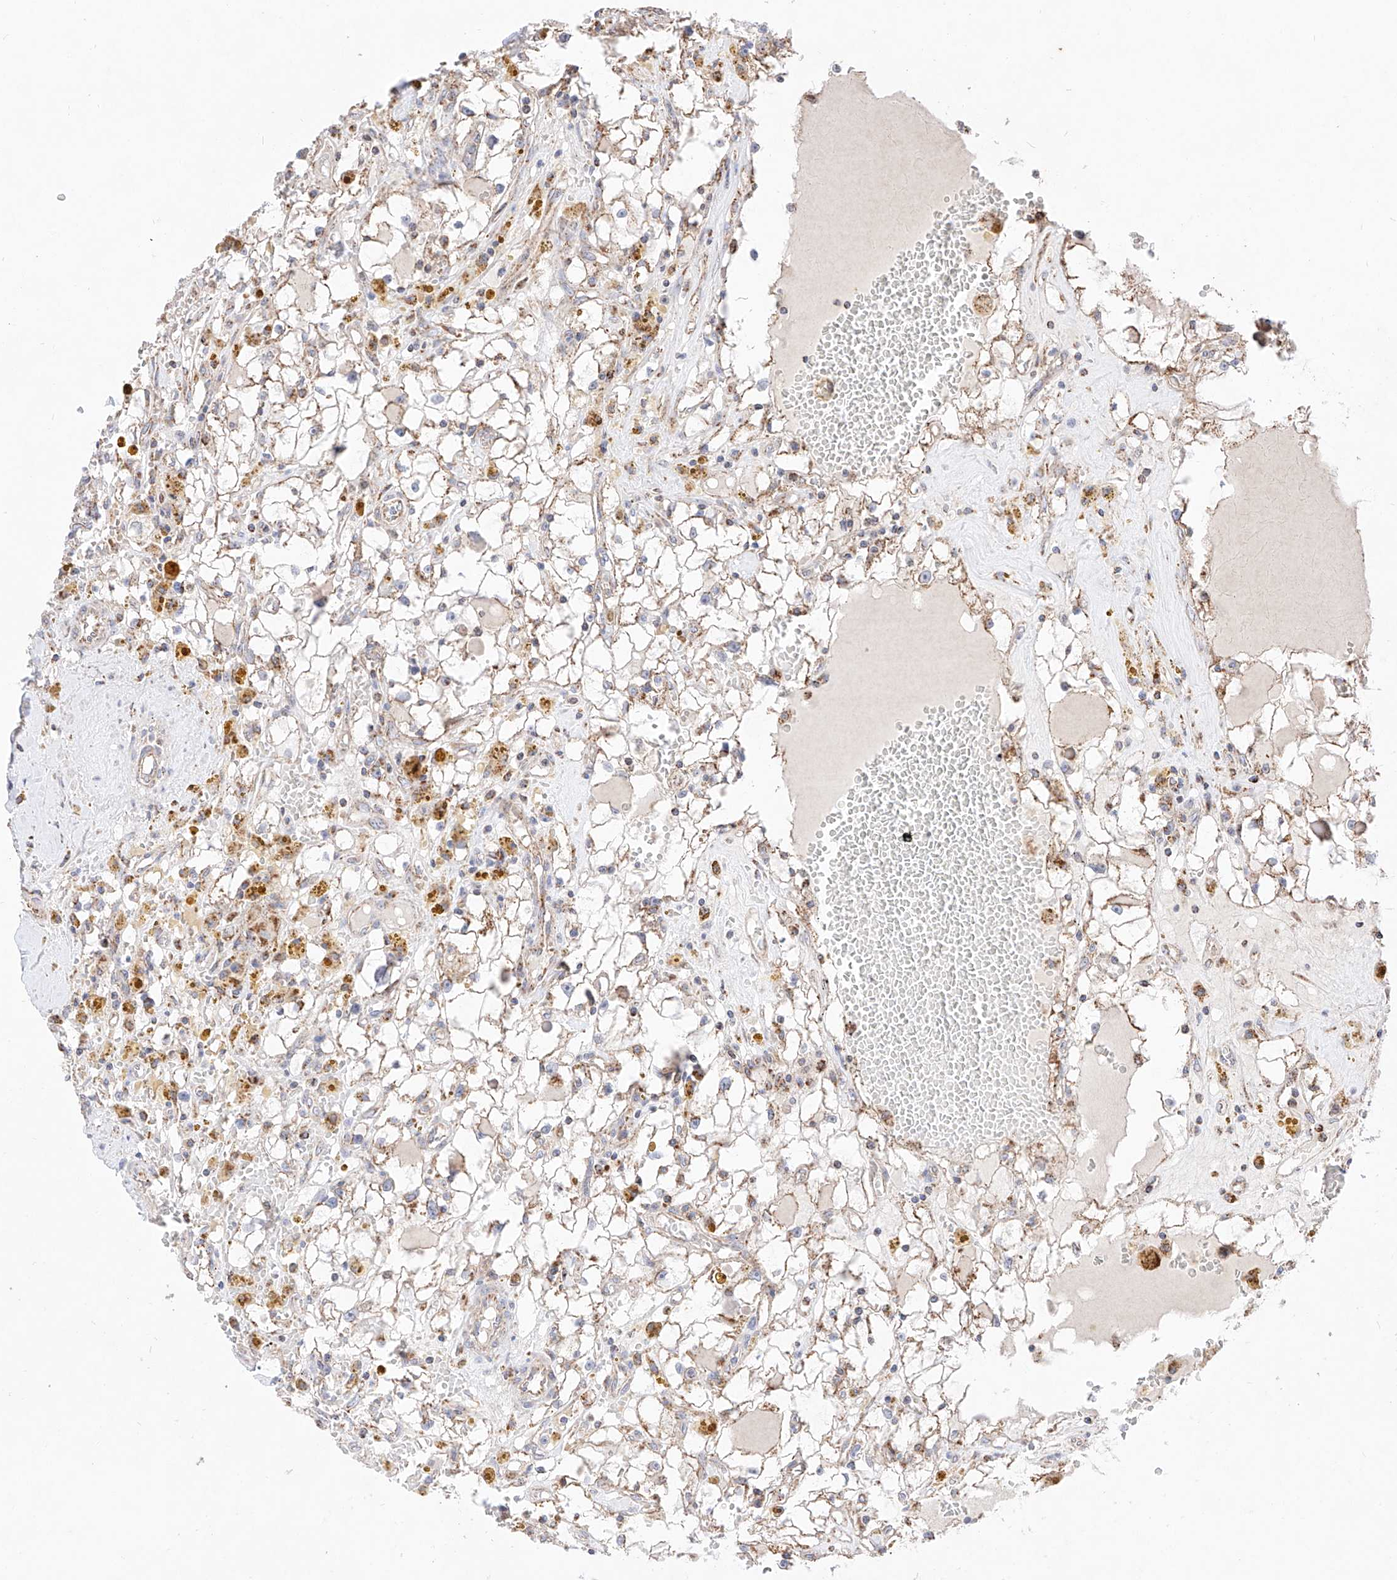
{"staining": {"intensity": "moderate", "quantity": "25%-75%", "location": "cytoplasmic/membranous"}, "tissue": "renal cancer", "cell_type": "Tumor cells", "image_type": "cancer", "snomed": [{"axis": "morphology", "description": "Adenocarcinoma, NOS"}, {"axis": "topography", "description": "Kidney"}], "caption": "Adenocarcinoma (renal) stained with DAB (3,3'-diaminobenzidine) IHC displays medium levels of moderate cytoplasmic/membranous expression in approximately 25%-75% of tumor cells.", "gene": "KTI12", "patient": {"sex": "male", "age": 56}}